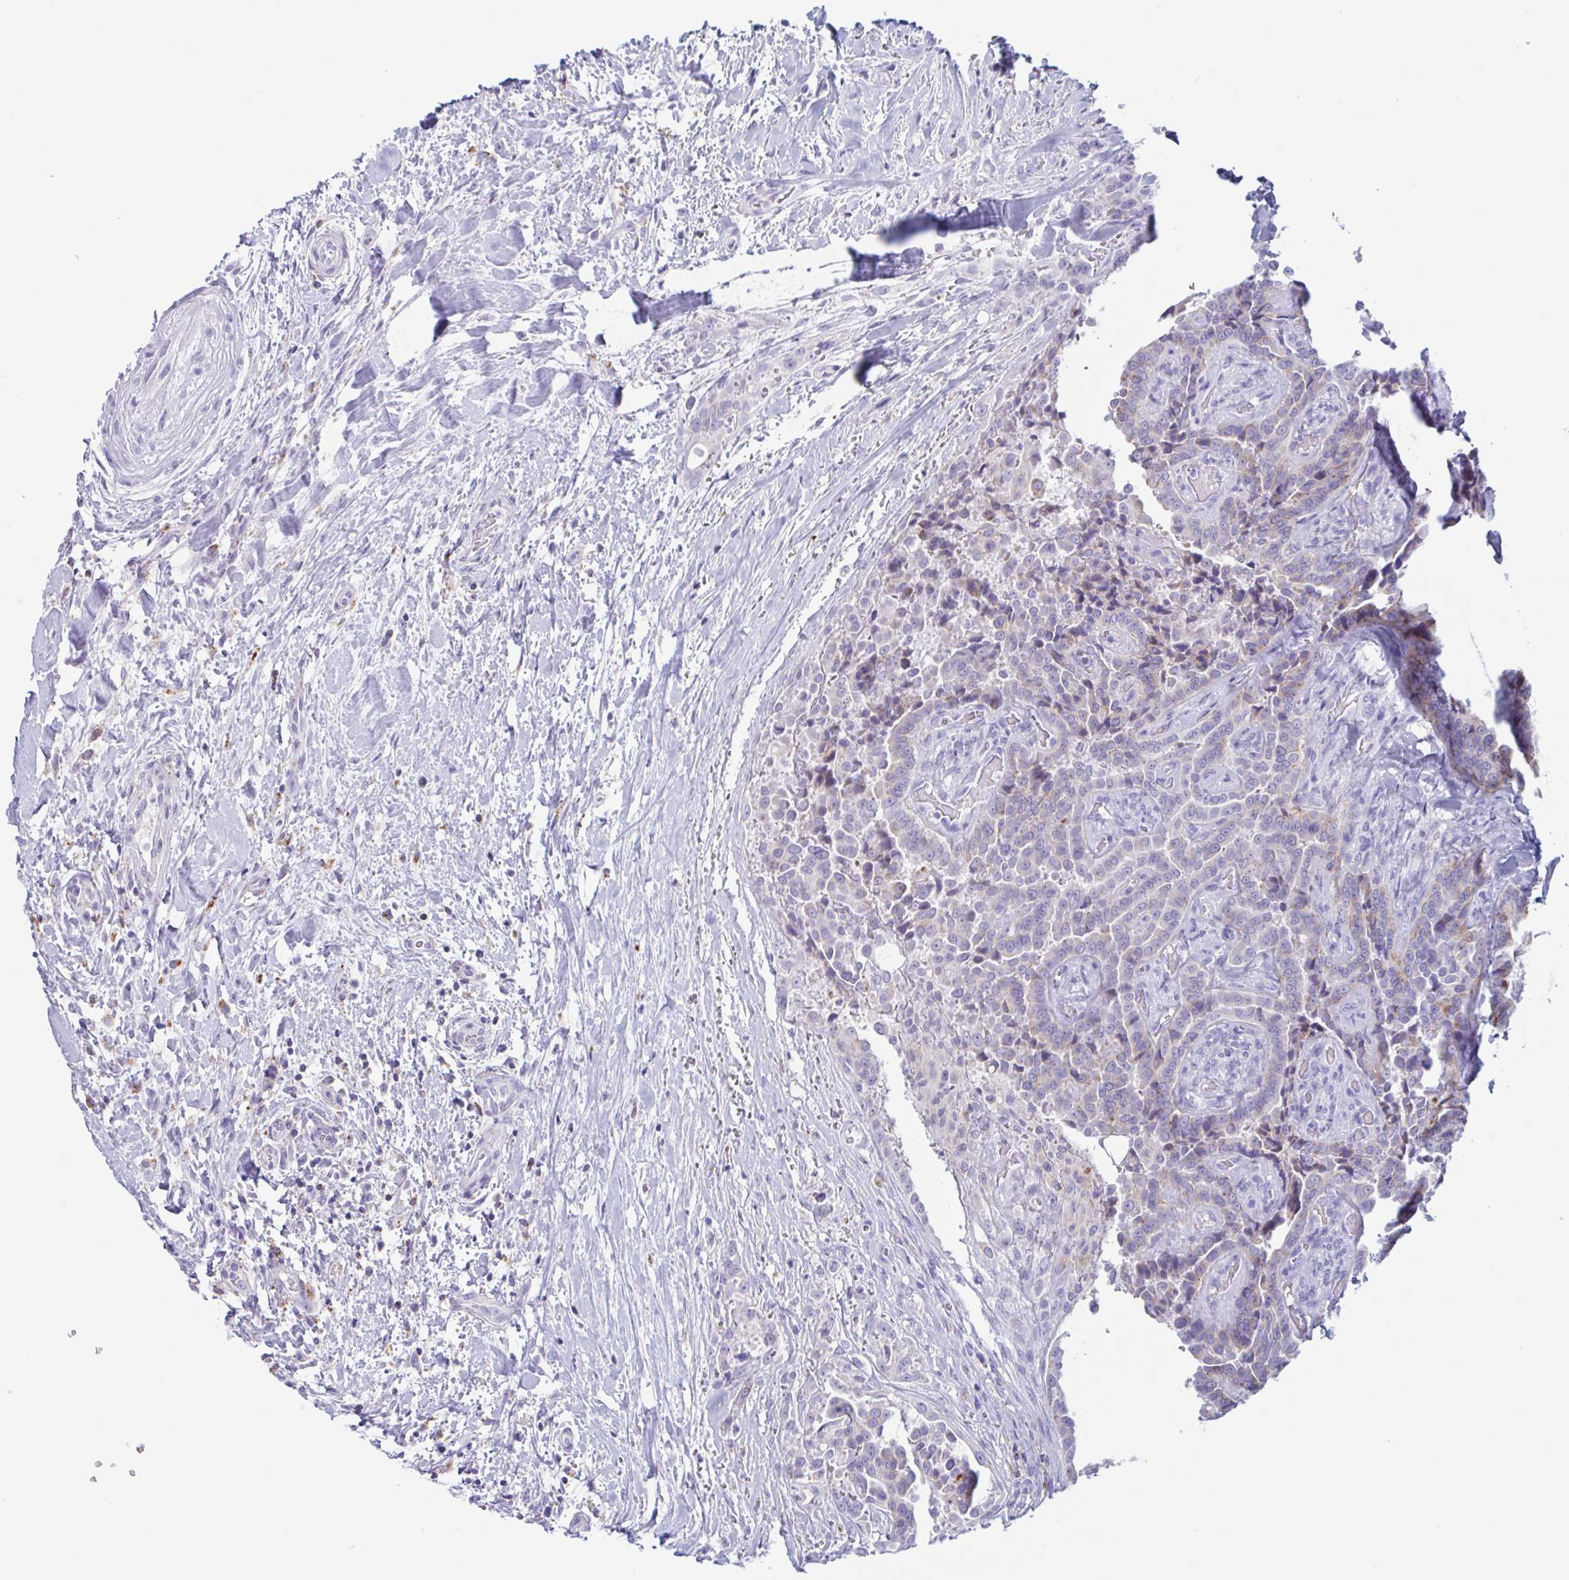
{"staining": {"intensity": "negative", "quantity": "none", "location": "none"}, "tissue": "thyroid cancer", "cell_type": "Tumor cells", "image_type": "cancer", "snomed": [{"axis": "morphology", "description": "Papillary adenocarcinoma, NOS"}, {"axis": "topography", "description": "Thyroid gland"}], "caption": "Immunohistochemistry histopathology image of thyroid cancer stained for a protein (brown), which exhibits no expression in tumor cells.", "gene": "XCL1", "patient": {"sex": "male", "age": 61}}